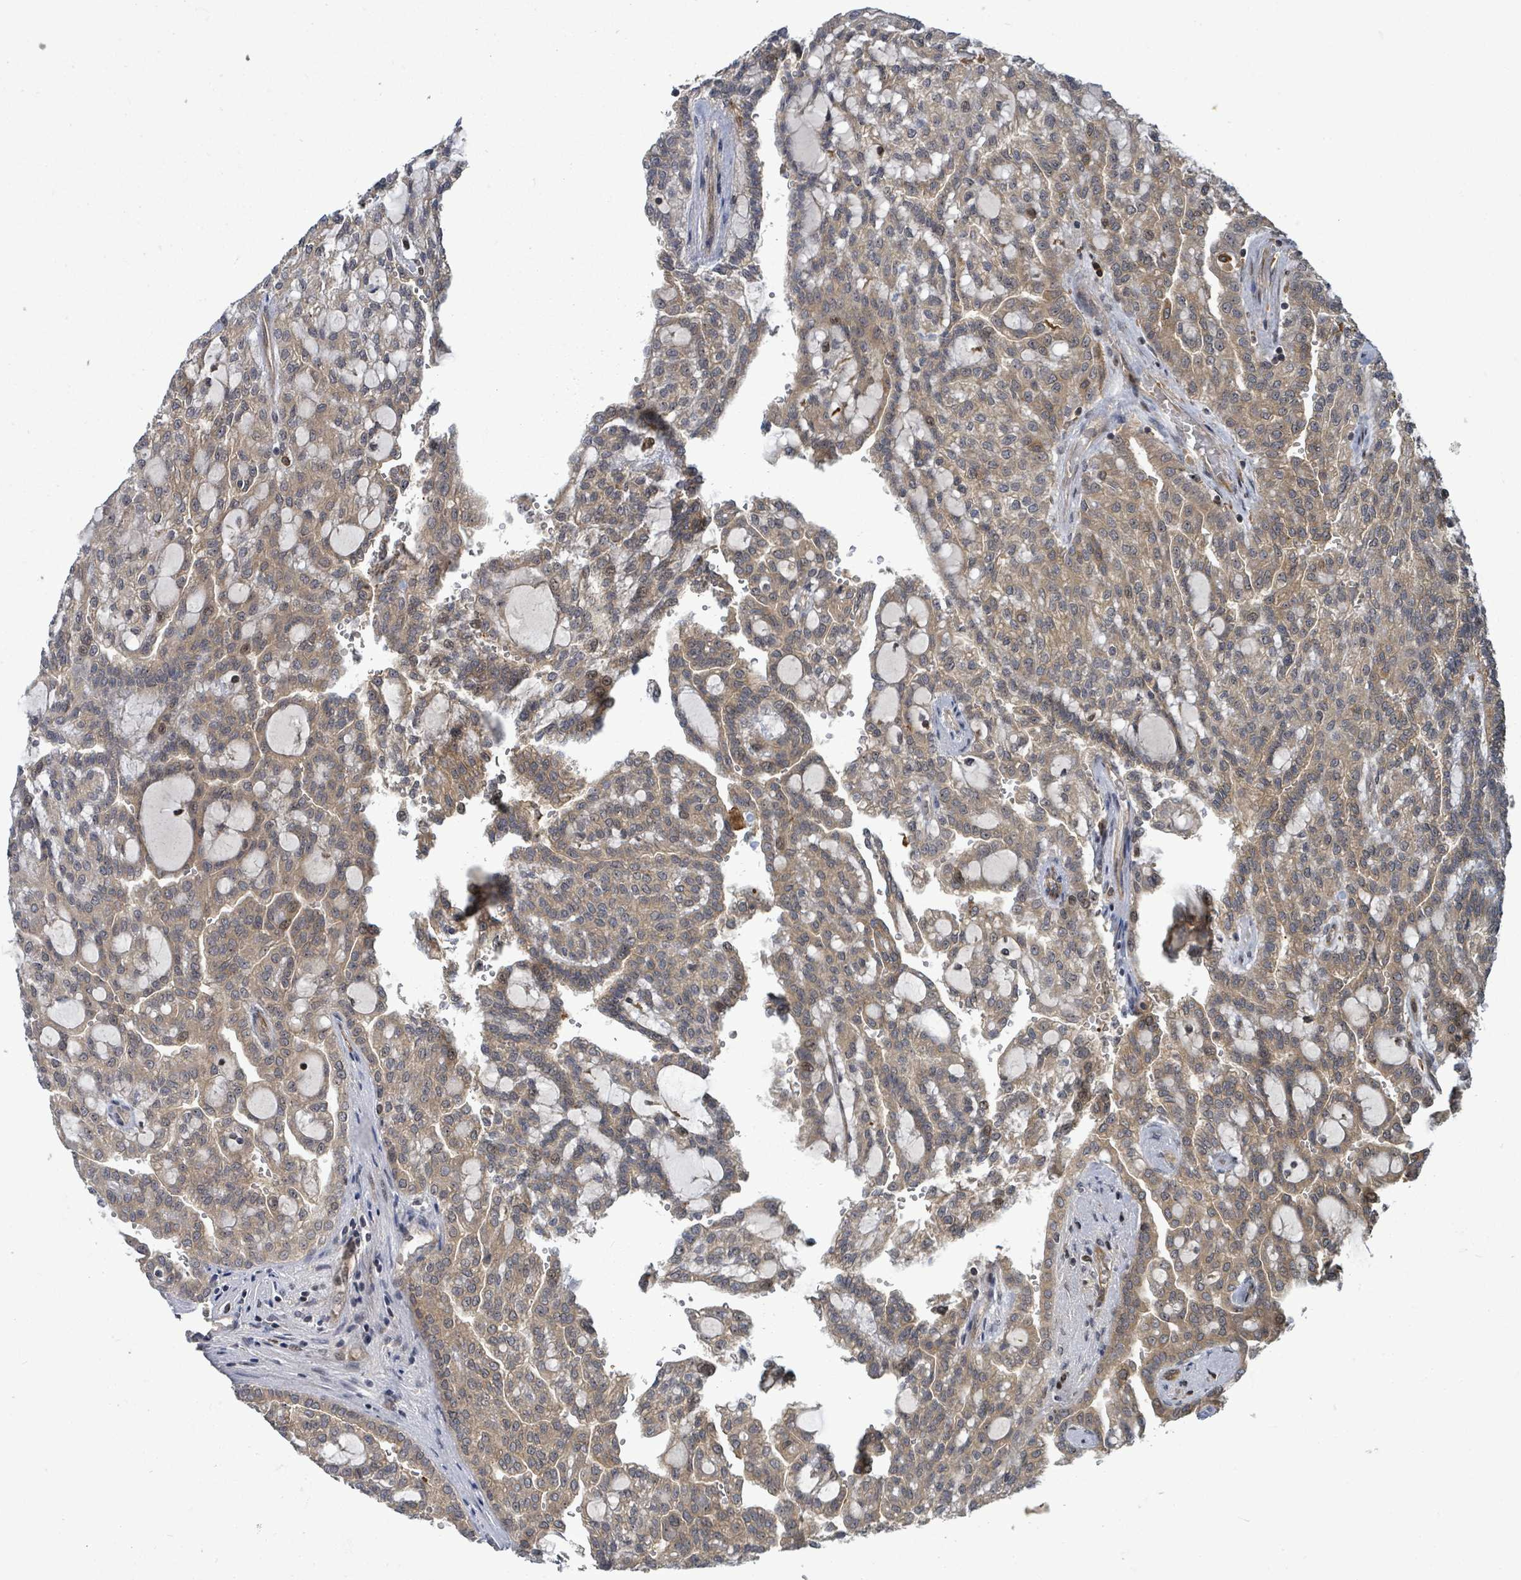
{"staining": {"intensity": "moderate", "quantity": ">75%", "location": "cytoplasmic/membranous,nuclear"}, "tissue": "renal cancer", "cell_type": "Tumor cells", "image_type": "cancer", "snomed": [{"axis": "morphology", "description": "Adenocarcinoma, NOS"}, {"axis": "topography", "description": "Kidney"}], "caption": "Brown immunohistochemical staining in human renal cancer reveals moderate cytoplasmic/membranous and nuclear positivity in approximately >75% of tumor cells.", "gene": "FBXO6", "patient": {"sex": "male", "age": 63}}